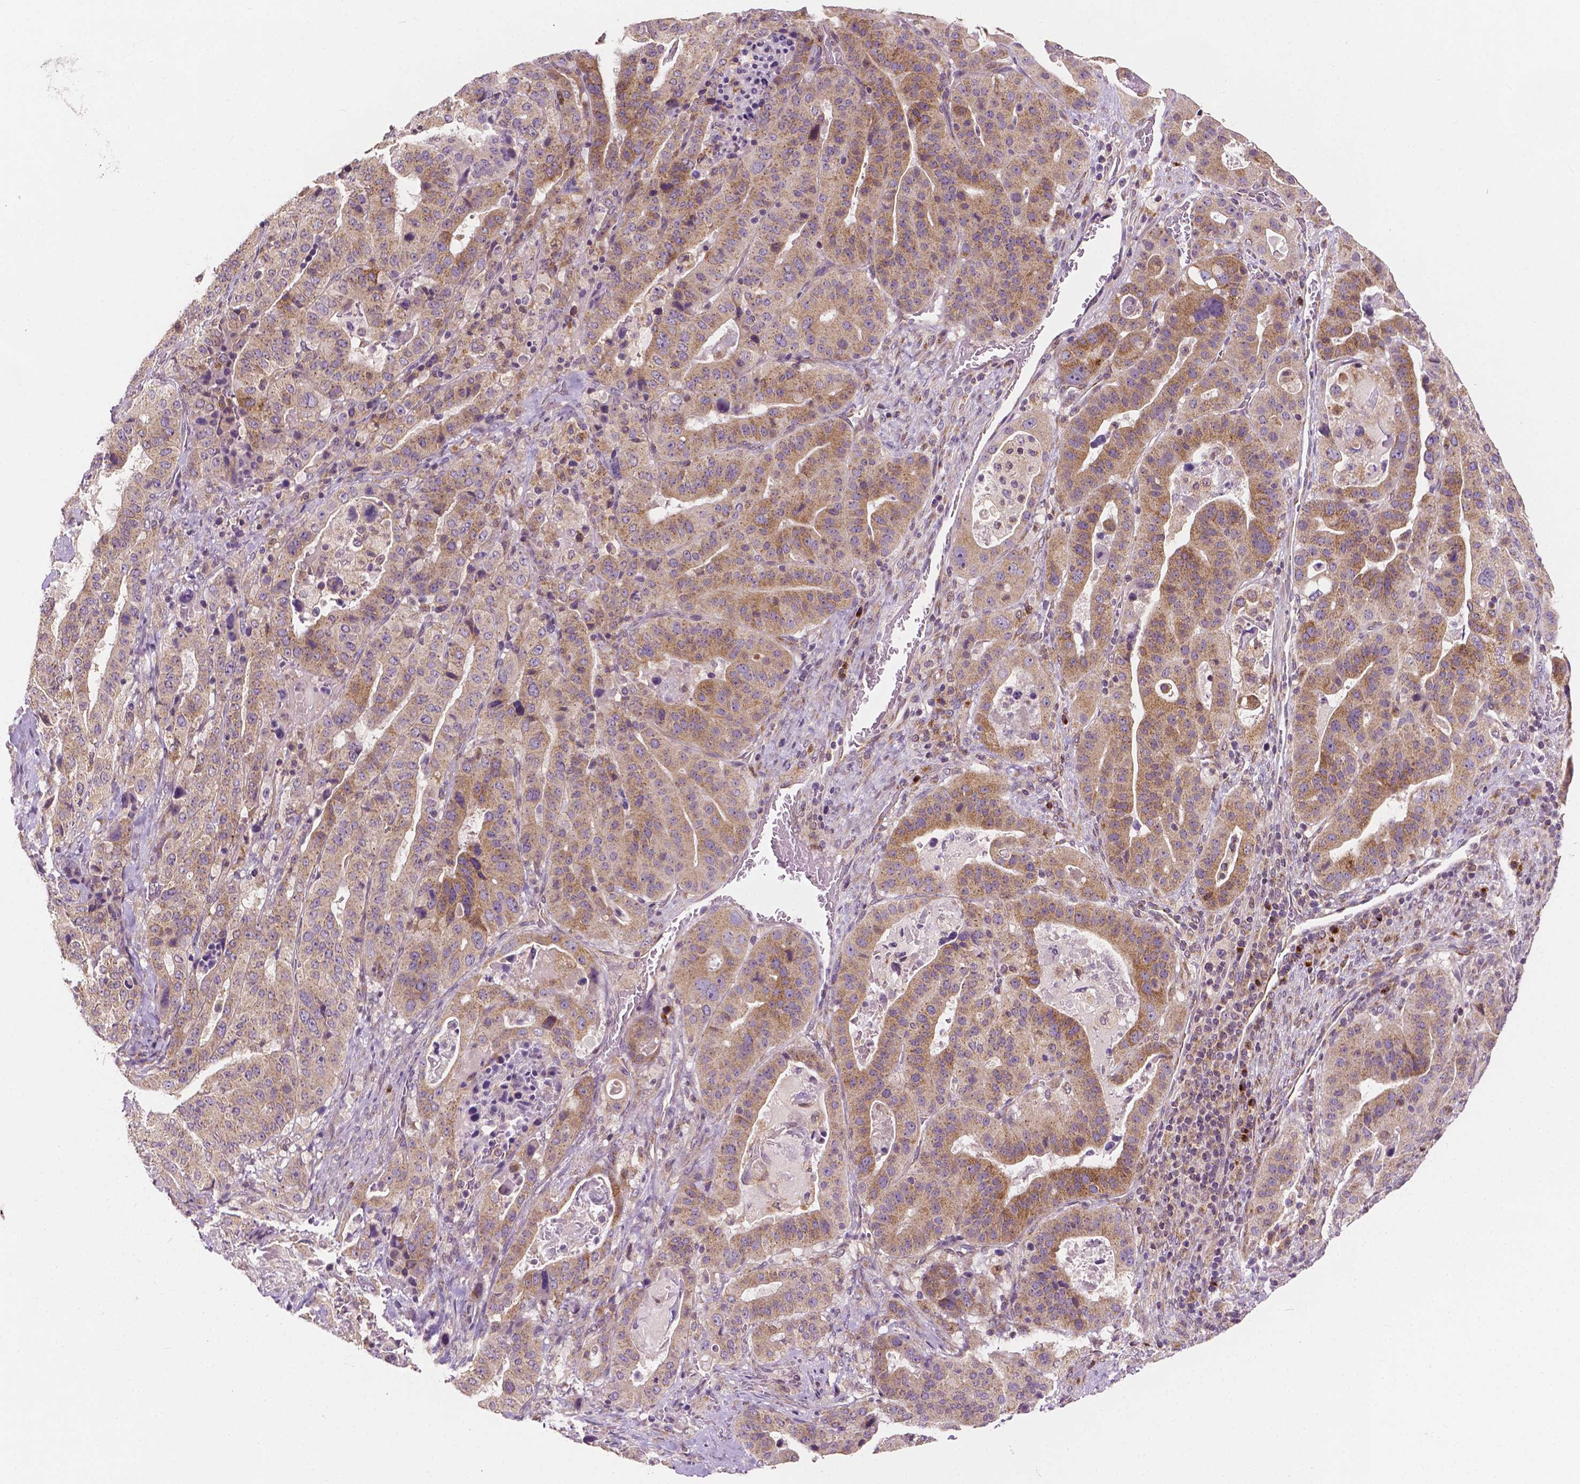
{"staining": {"intensity": "moderate", "quantity": ">75%", "location": "cytoplasmic/membranous"}, "tissue": "stomach cancer", "cell_type": "Tumor cells", "image_type": "cancer", "snomed": [{"axis": "morphology", "description": "Adenocarcinoma, NOS"}, {"axis": "topography", "description": "Stomach"}], "caption": "Brown immunohistochemical staining in adenocarcinoma (stomach) demonstrates moderate cytoplasmic/membranous staining in approximately >75% of tumor cells. (DAB (3,3'-diaminobenzidine) IHC, brown staining for protein, blue staining for nuclei).", "gene": "EBAG9", "patient": {"sex": "male", "age": 48}}